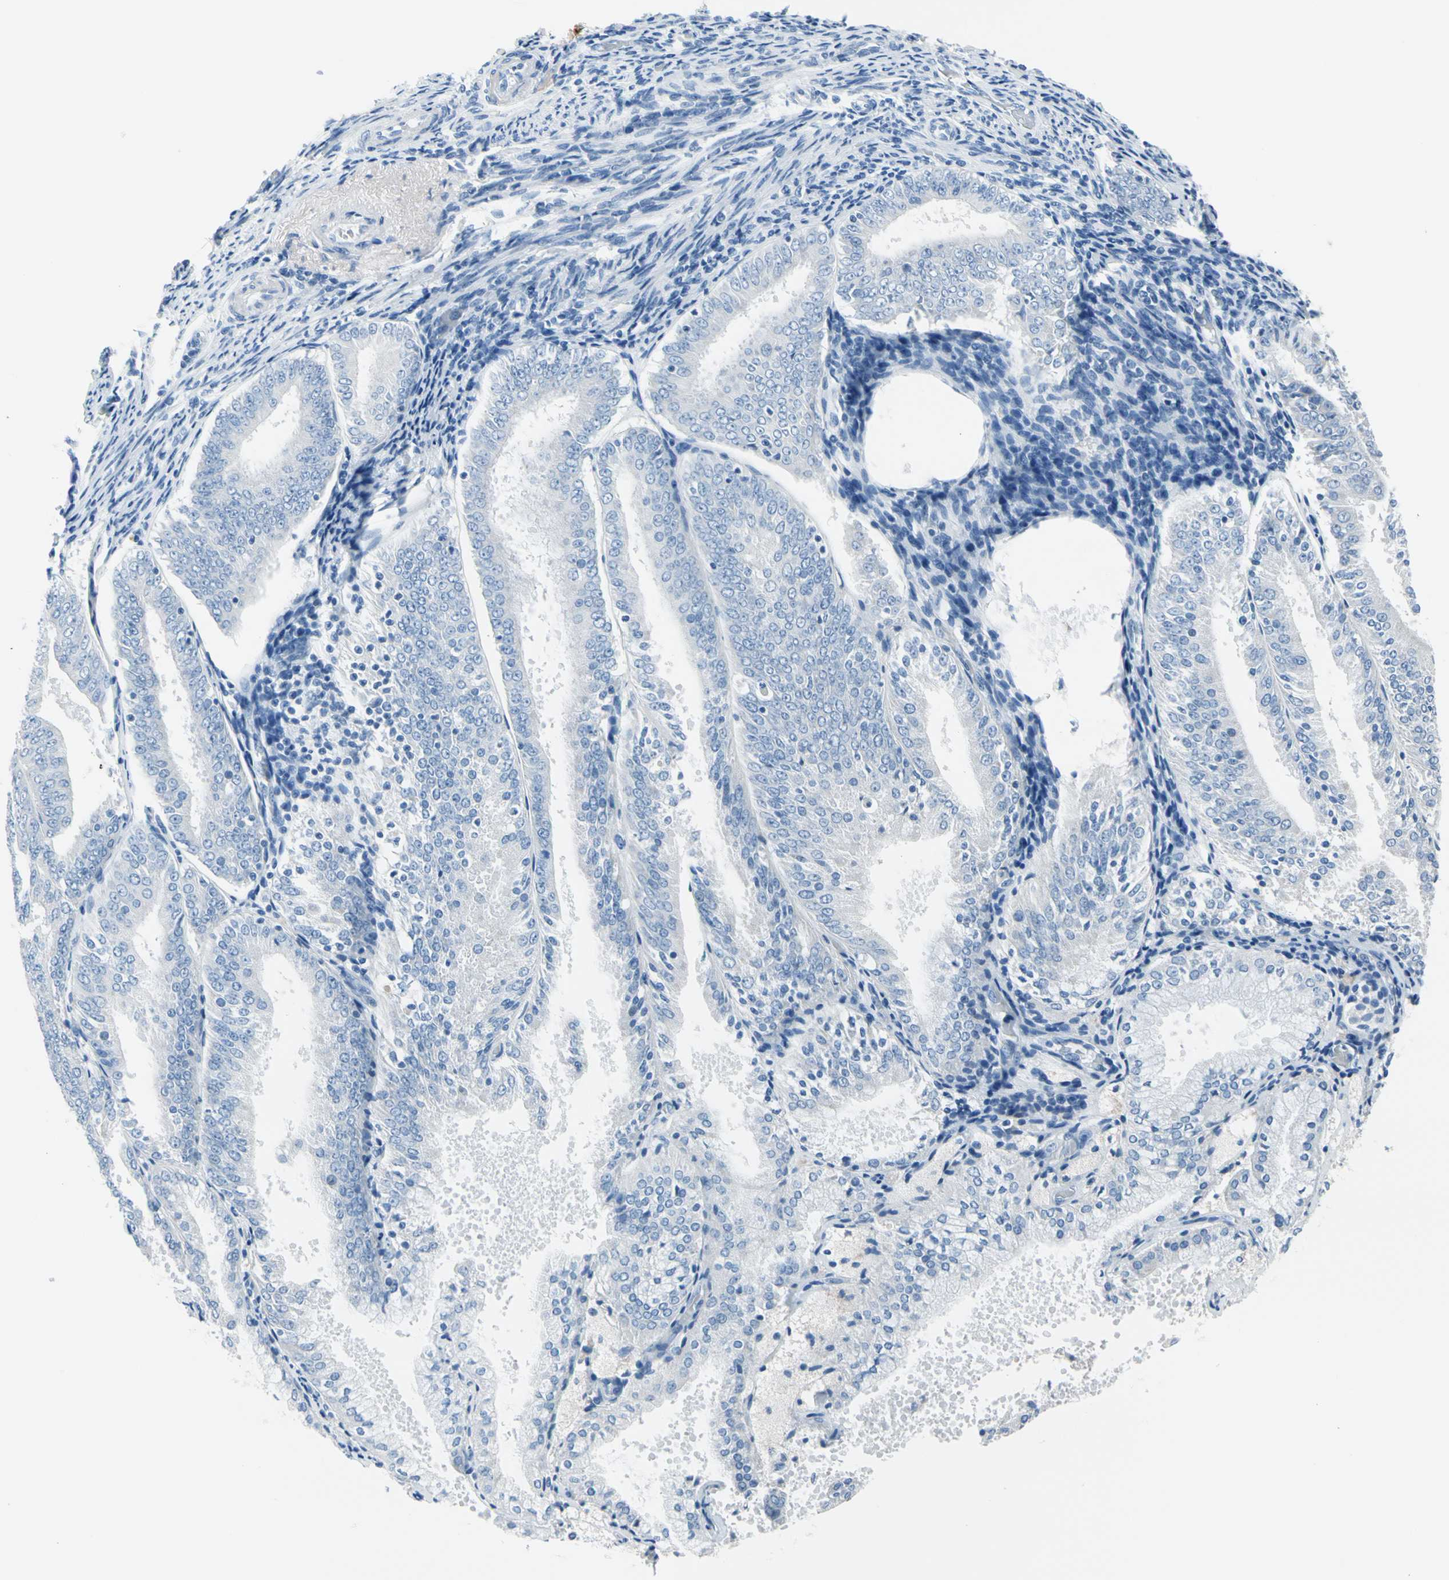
{"staining": {"intensity": "negative", "quantity": "none", "location": "none"}, "tissue": "endometrial cancer", "cell_type": "Tumor cells", "image_type": "cancer", "snomed": [{"axis": "morphology", "description": "Adenocarcinoma, NOS"}, {"axis": "topography", "description": "Endometrium"}], "caption": "There is no significant positivity in tumor cells of endometrial cancer (adenocarcinoma).", "gene": "TPO", "patient": {"sex": "female", "age": 63}}